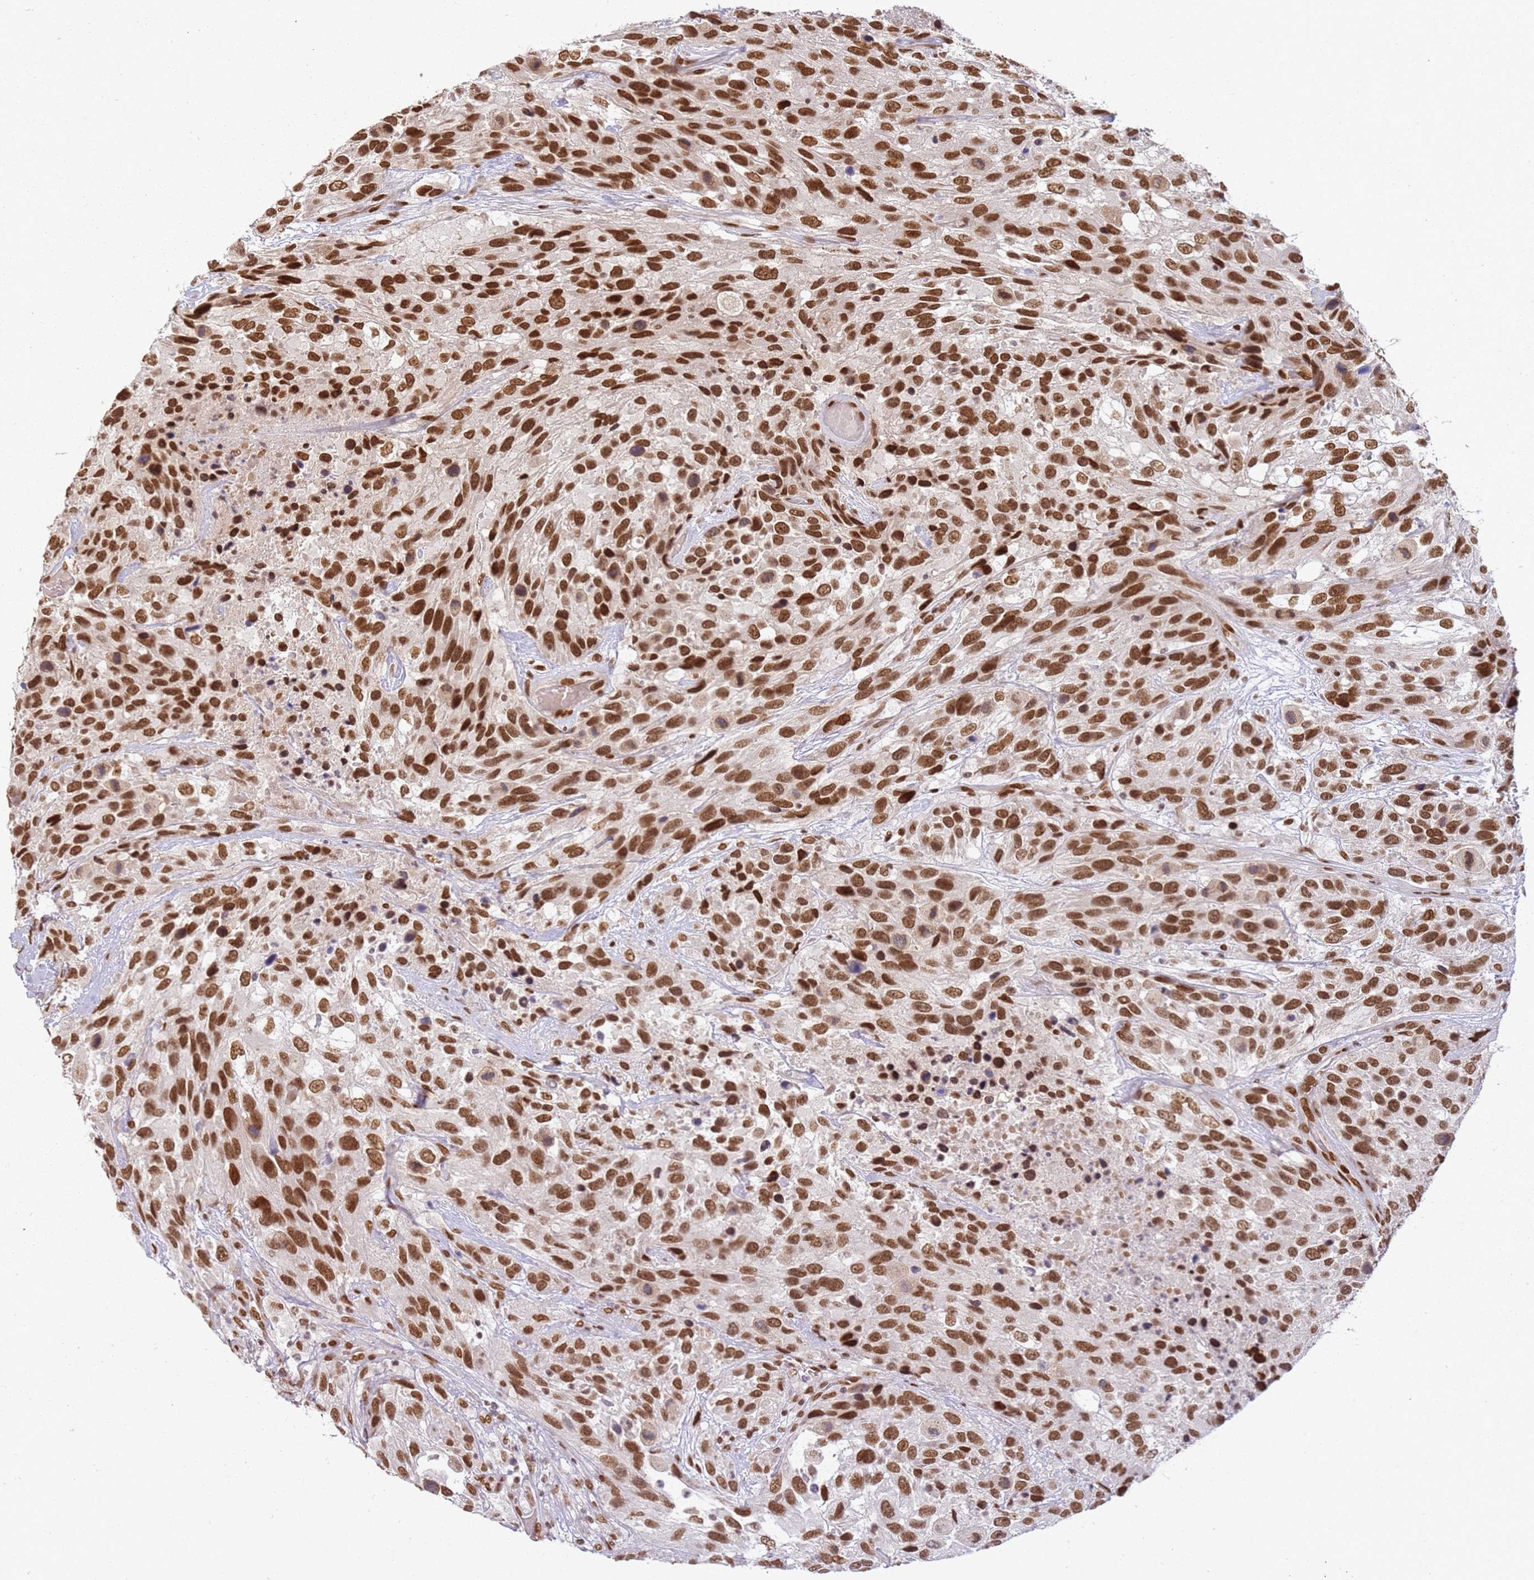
{"staining": {"intensity": "strong", "quantity": ">75%", "location": "nuclear"}, "tissue": "urothelial cancer", "cell_type": "Tumor cells", "image_type": "cancer", "snomed": [{"axis": "morphology", "description": "Urothelial carcinoma, High grade"}, {"axis": "topography", "description": "Urinary bladder"}], "caption": "IHC image of urothelial cancer stained for a protein (brown), which reveals high levels of strong nuclear expression in approximately >75% of tumor cells.", "gene": "TENT4A", "patient": {"sex": "female", "age": 70}}